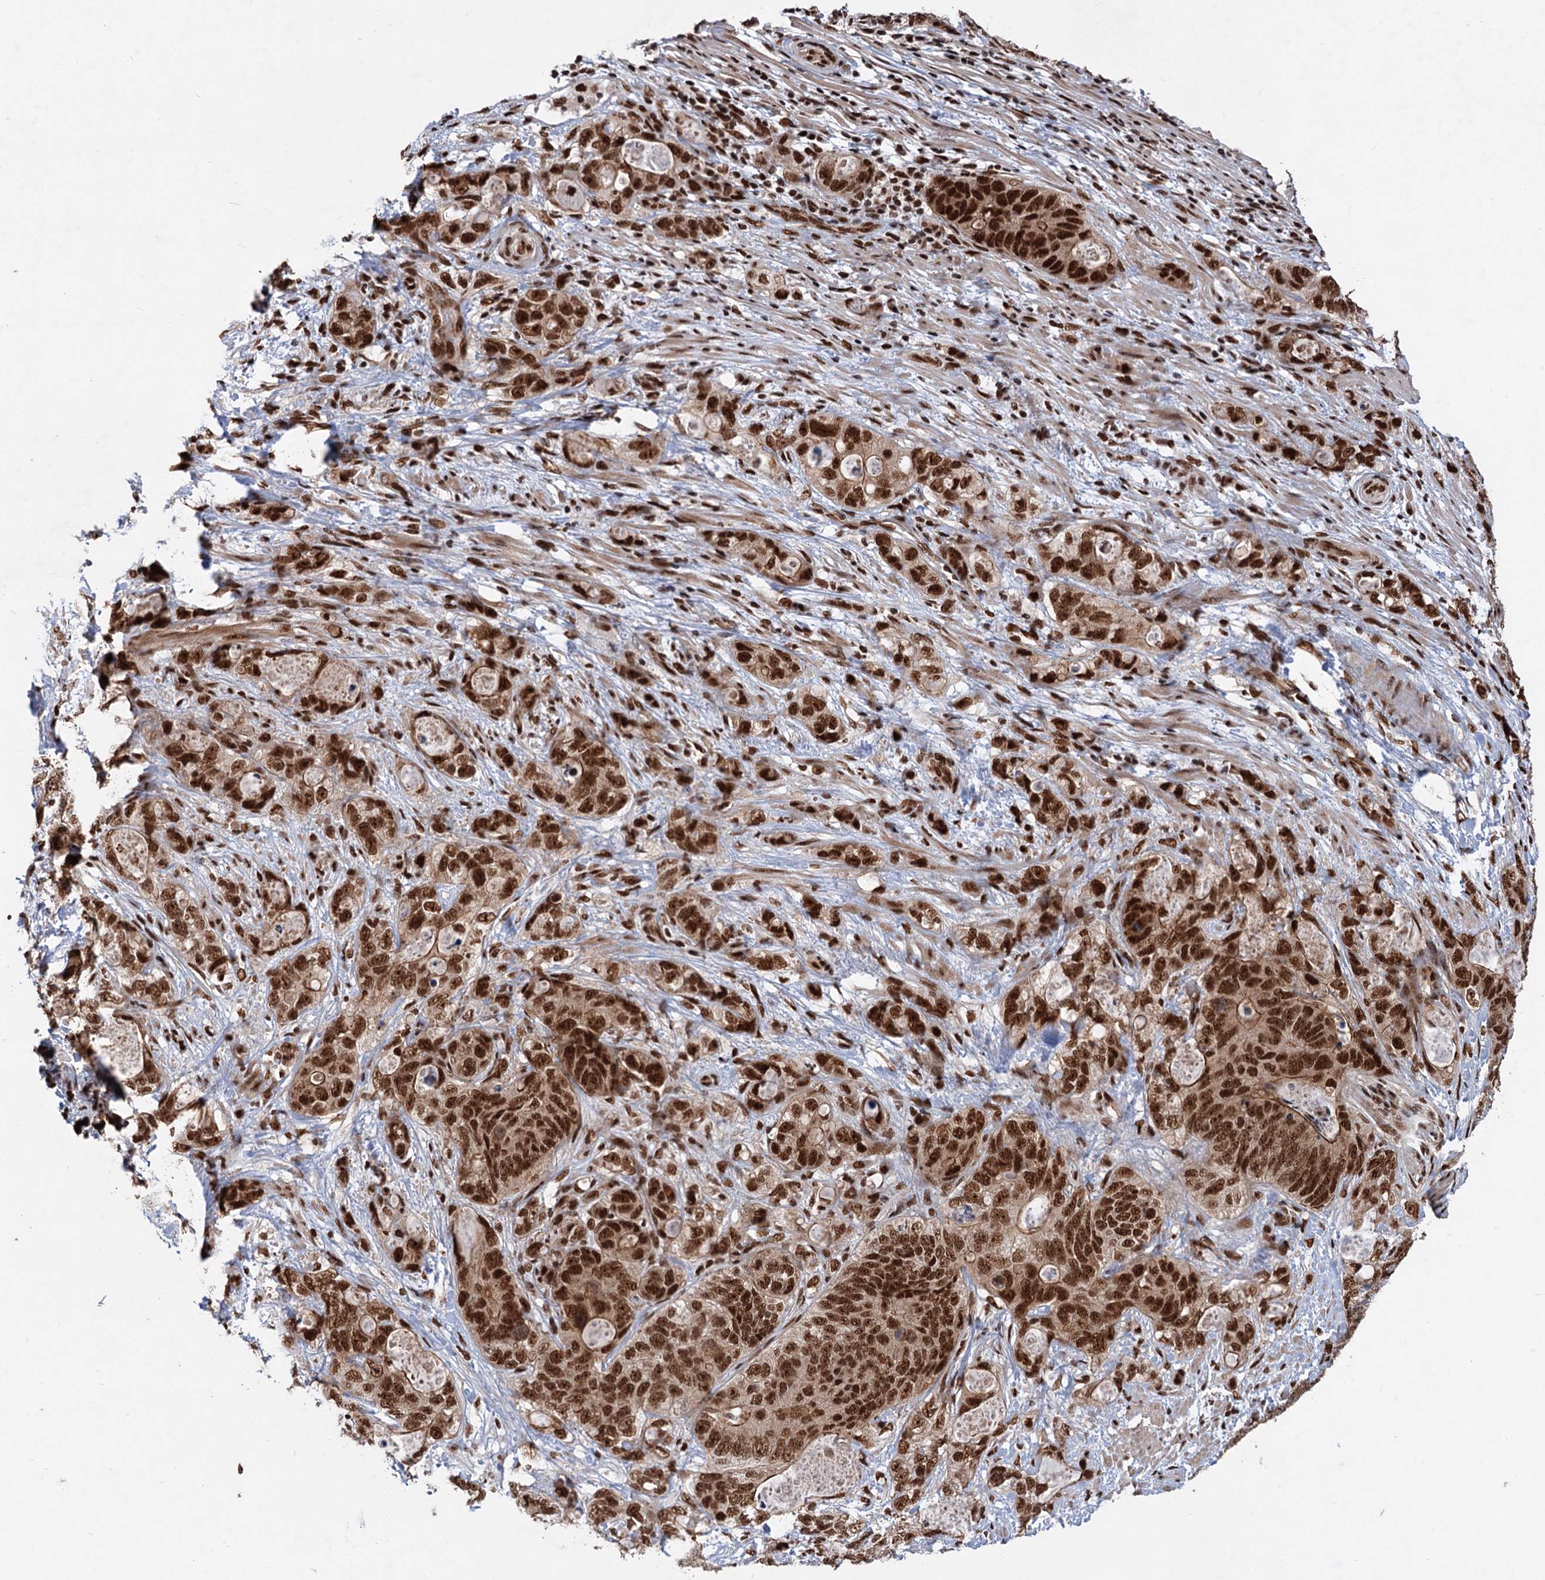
{"staining": {"intensity": "strong", "quantity": ">75%", "location": "cytoplasmic/membranous,nuclear"}, "tissue": "stomach cancer", "cell_type": "Tumor cells", "image_type": "cancer", "snomed": [{"axis": "morphology", "description": "Normal tissue, NOS"}, {"axis": "morphology", "description": "Adenocarcinoma, NOS"}, {"axis": "topography", "description": "Stomach"}], "caption": "Immunohistochemical staining of stomach cancer (adenocarcinoma) shows high levels of strong cytoplasmic/membranous and nuclear staining in about >75% of tumor cells. (Brightfield microscopy of DAB IHC at high magnification).", "gene": "MAML1", "patient": {"sex": "female", "age": 89}}